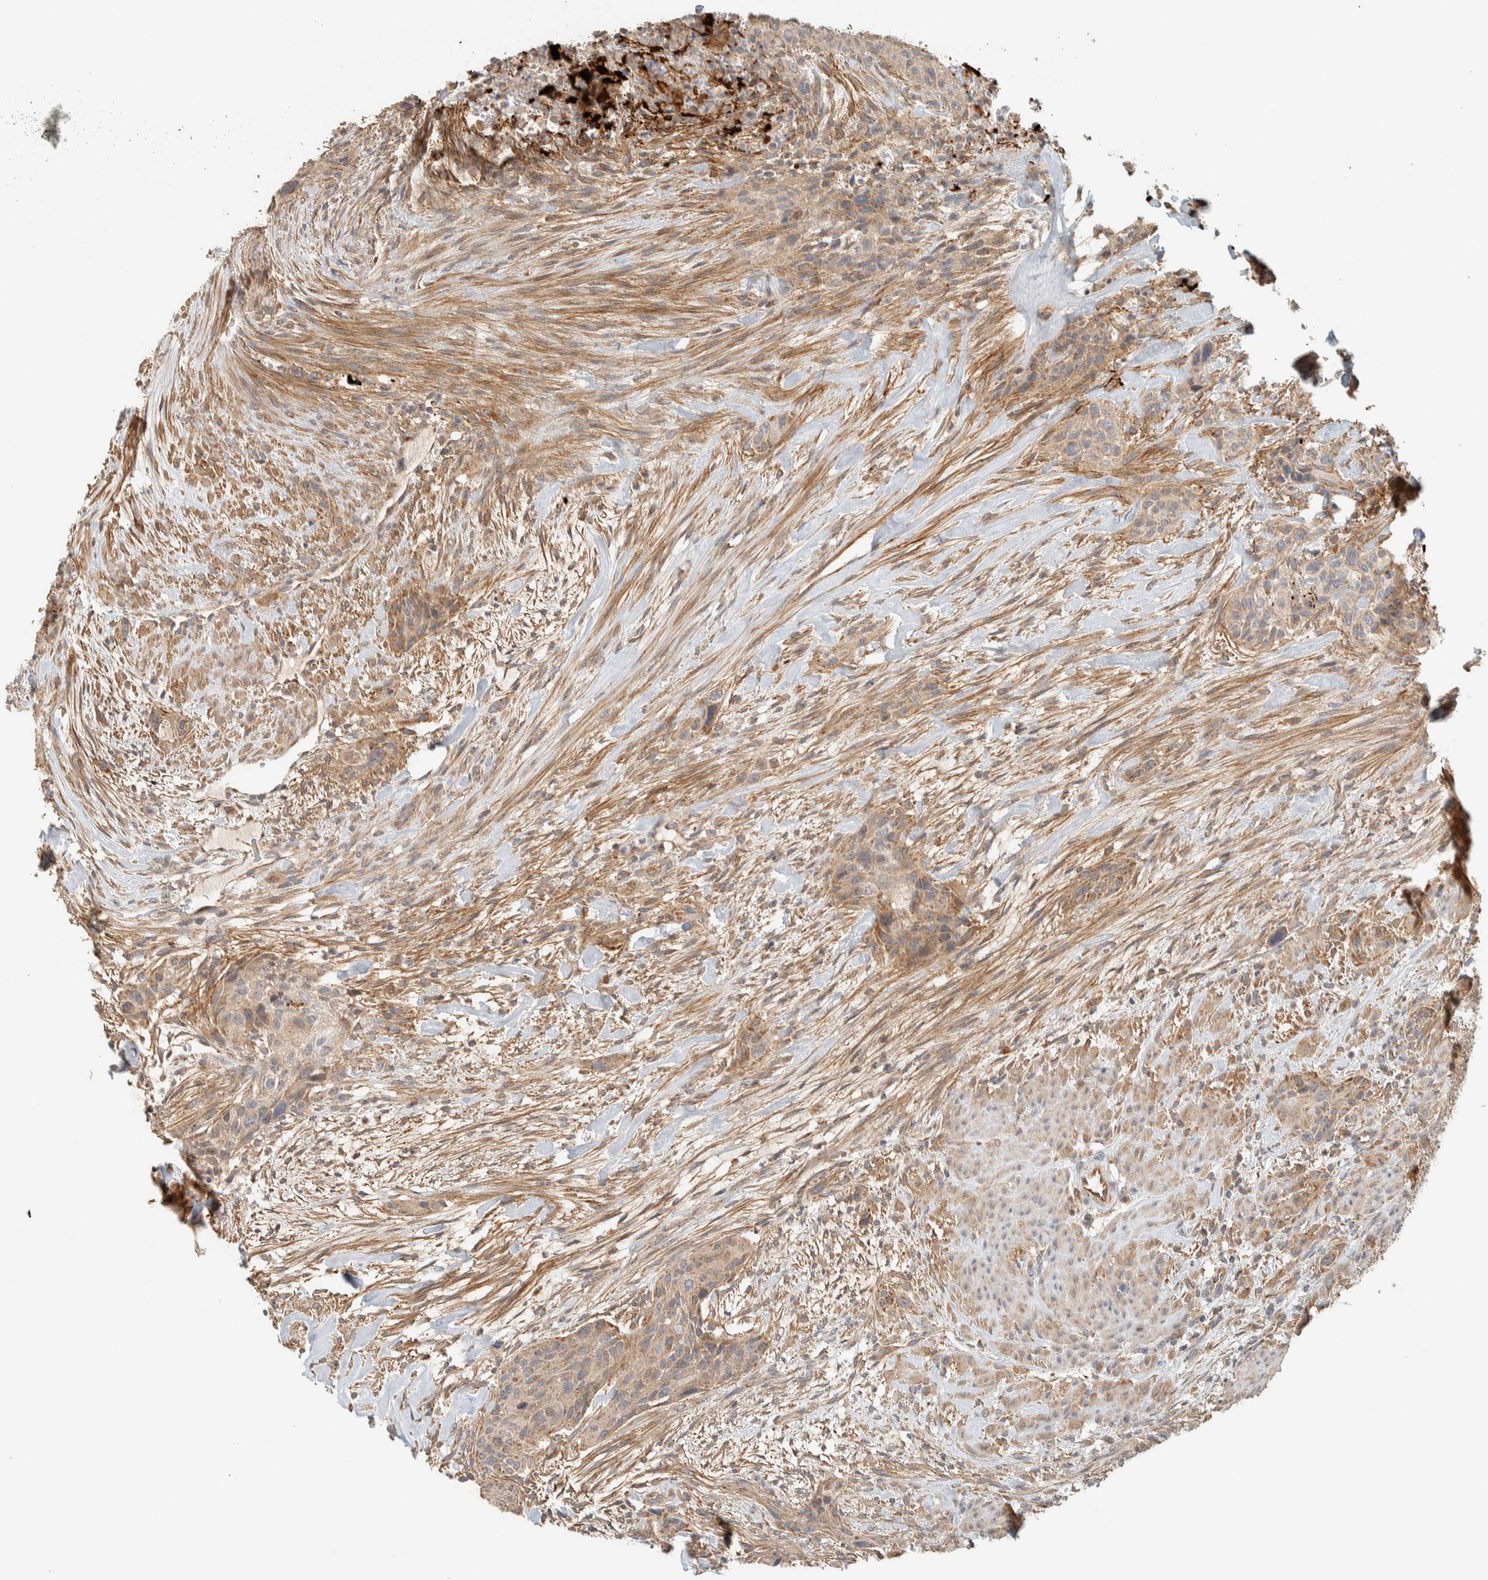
{"staining": {"intensity": "weak", "quantity": ">75%", "location": "cytoplasmic/membranous"}, "tissue": "urothelial cancer", "cell_type": "Tumor cells", "image_type": "cancer", "snomed": [{"axis": "morphology", "description": "Urothelial carcinoma, High grade"}, {"axis": "topography", "description": "Urinary bladder"}], "caption": "The image exhibits immunohistochemical staining of urothelial cancer. There is weak cytoplasmic/membranous positivity is present in approximately >75% of tumor cells.", "gene": "PDE7B", "patient": {"sex": "male", "age": 35}}